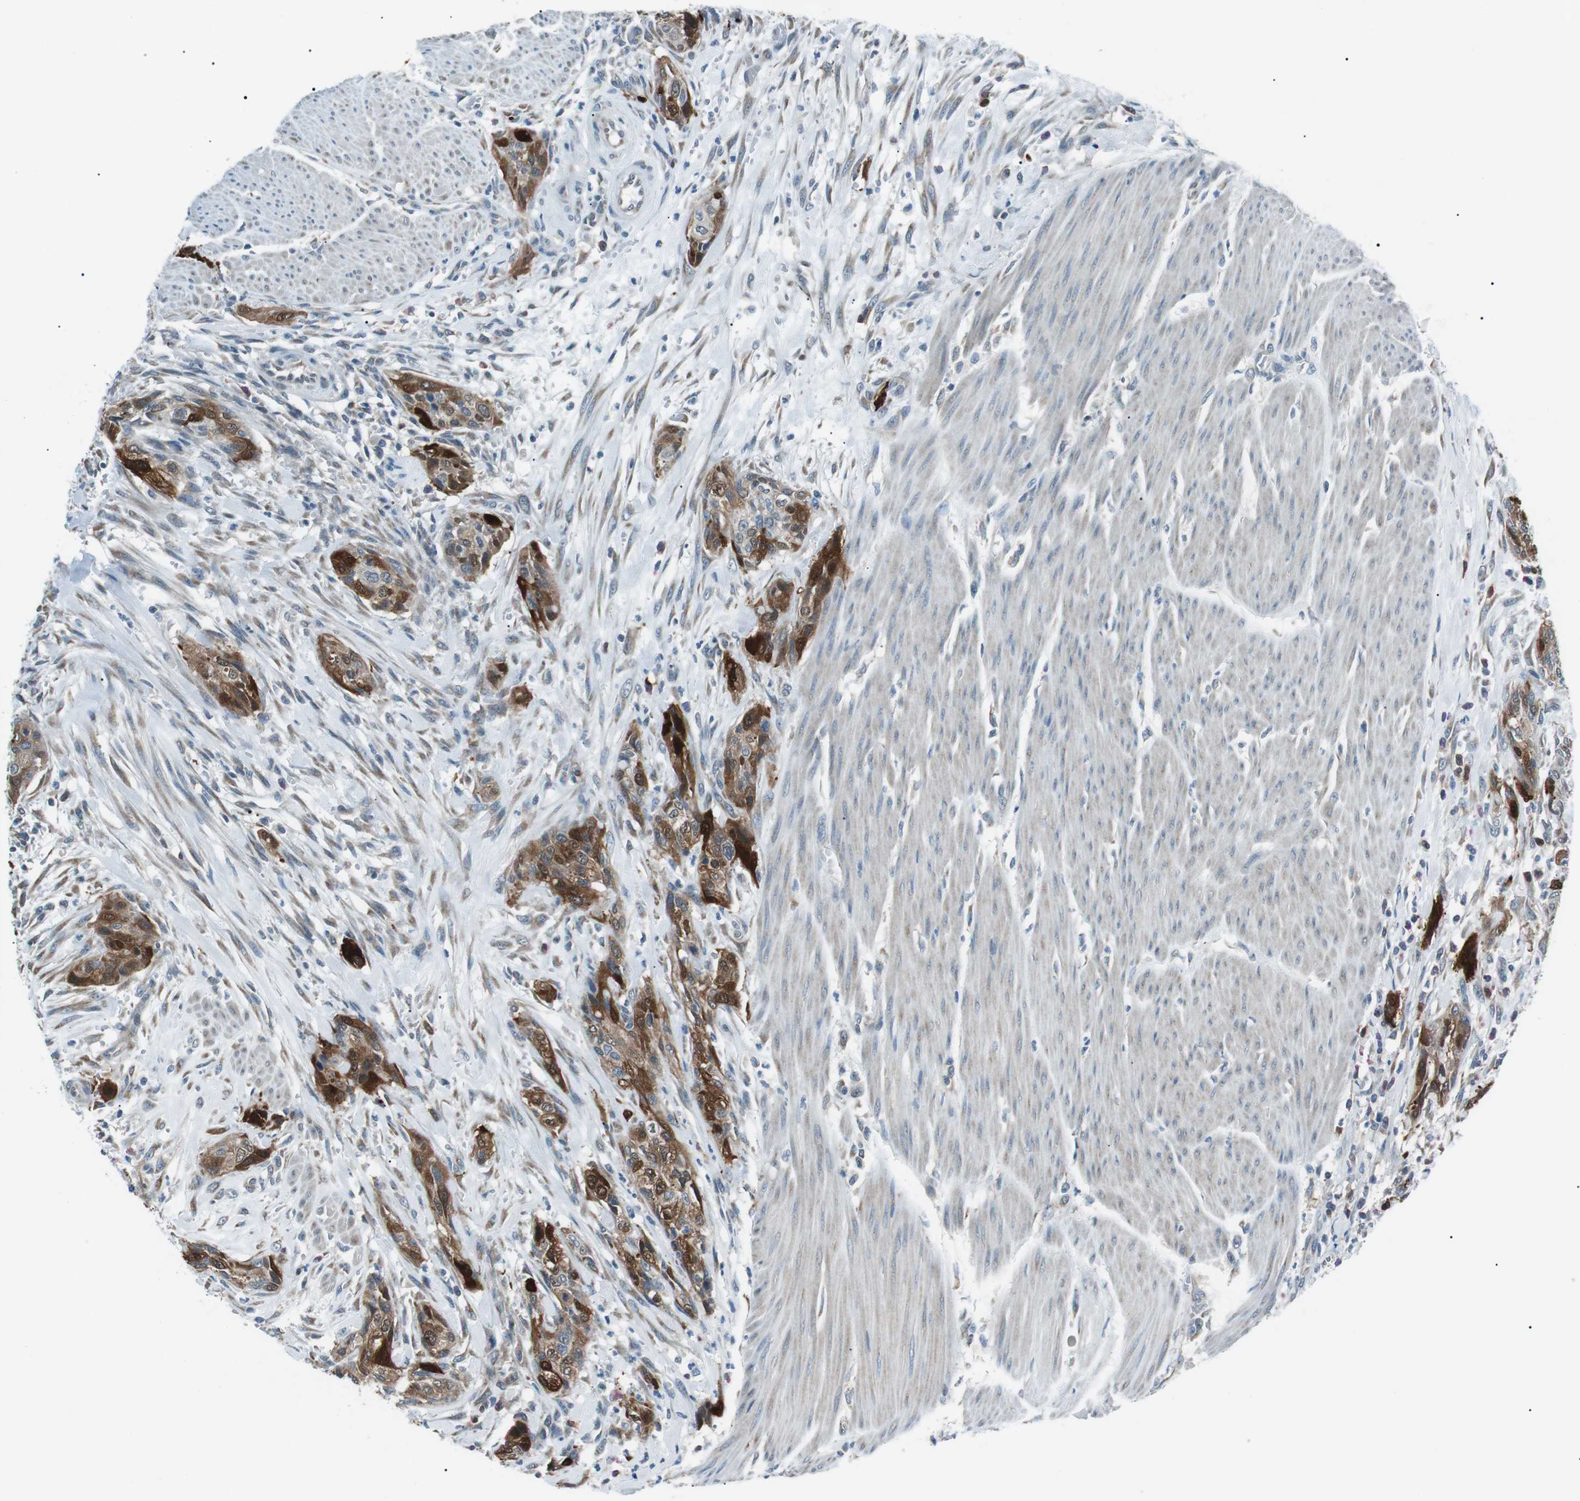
{"staining": {"intensity": "moderate", "quantity": "25%-75%", "location": "cytoplasmic/membranous,nuclear"}, "tissue": "urothelial cancer", "cell_type": "Tumor cells", "image_type": "cancer", "snomed": [{"axis": "morphology", "description": "Urothelial carcinoma, High grade"}, {"axis": "topography", "description": "Urinary bladder"}], "caption": "Urothelial cancer was stained to show a protein in brown. There is medium levels of moderate cytoplasmic/membranous and nuclear expression in about 25%-75% of tumor cells.", "gene": "SERPINB2", "patient": {"sex": "male", "age": 35}}